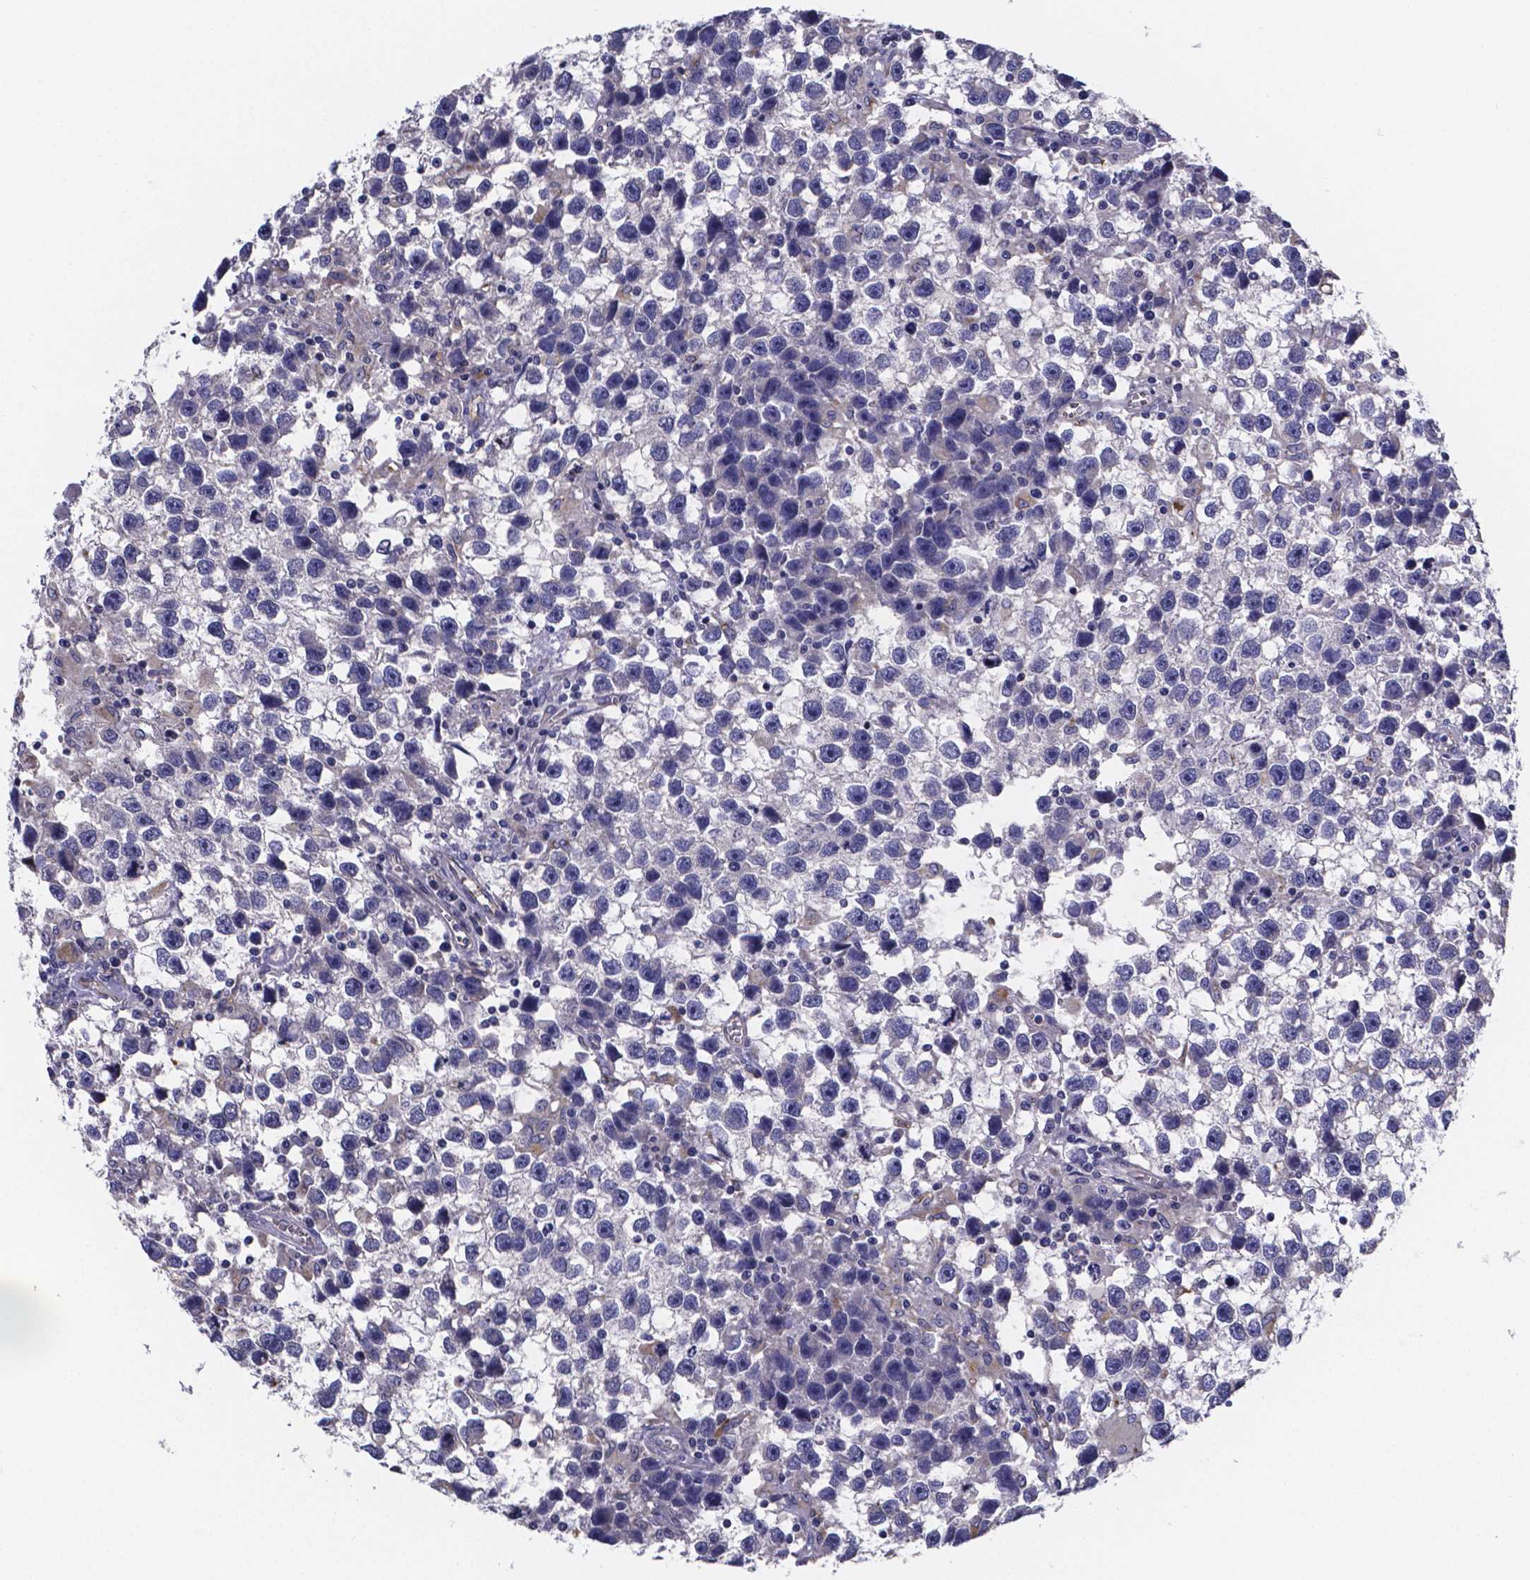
{"staining": {"intensity": "negative", "quantity": "none", "location": "none"}, "tissue": "testis cancer", "cell_type": "Tumor cells", "image_type": "cancer", "snomed": [{"axis": "morphology", "description": "Seminoma, NOS"}, {"axis": "topography", "description": "Testis"}], "caption": "Tumor cells are negative for protein expression in human seminoma (testis). (DAB (3,3'-diaminobenzidine) immunohistochemistry with hematoxylin counter stain).", "gene": "SFRP4", "patient": {"sex": "male", "age": 43}}